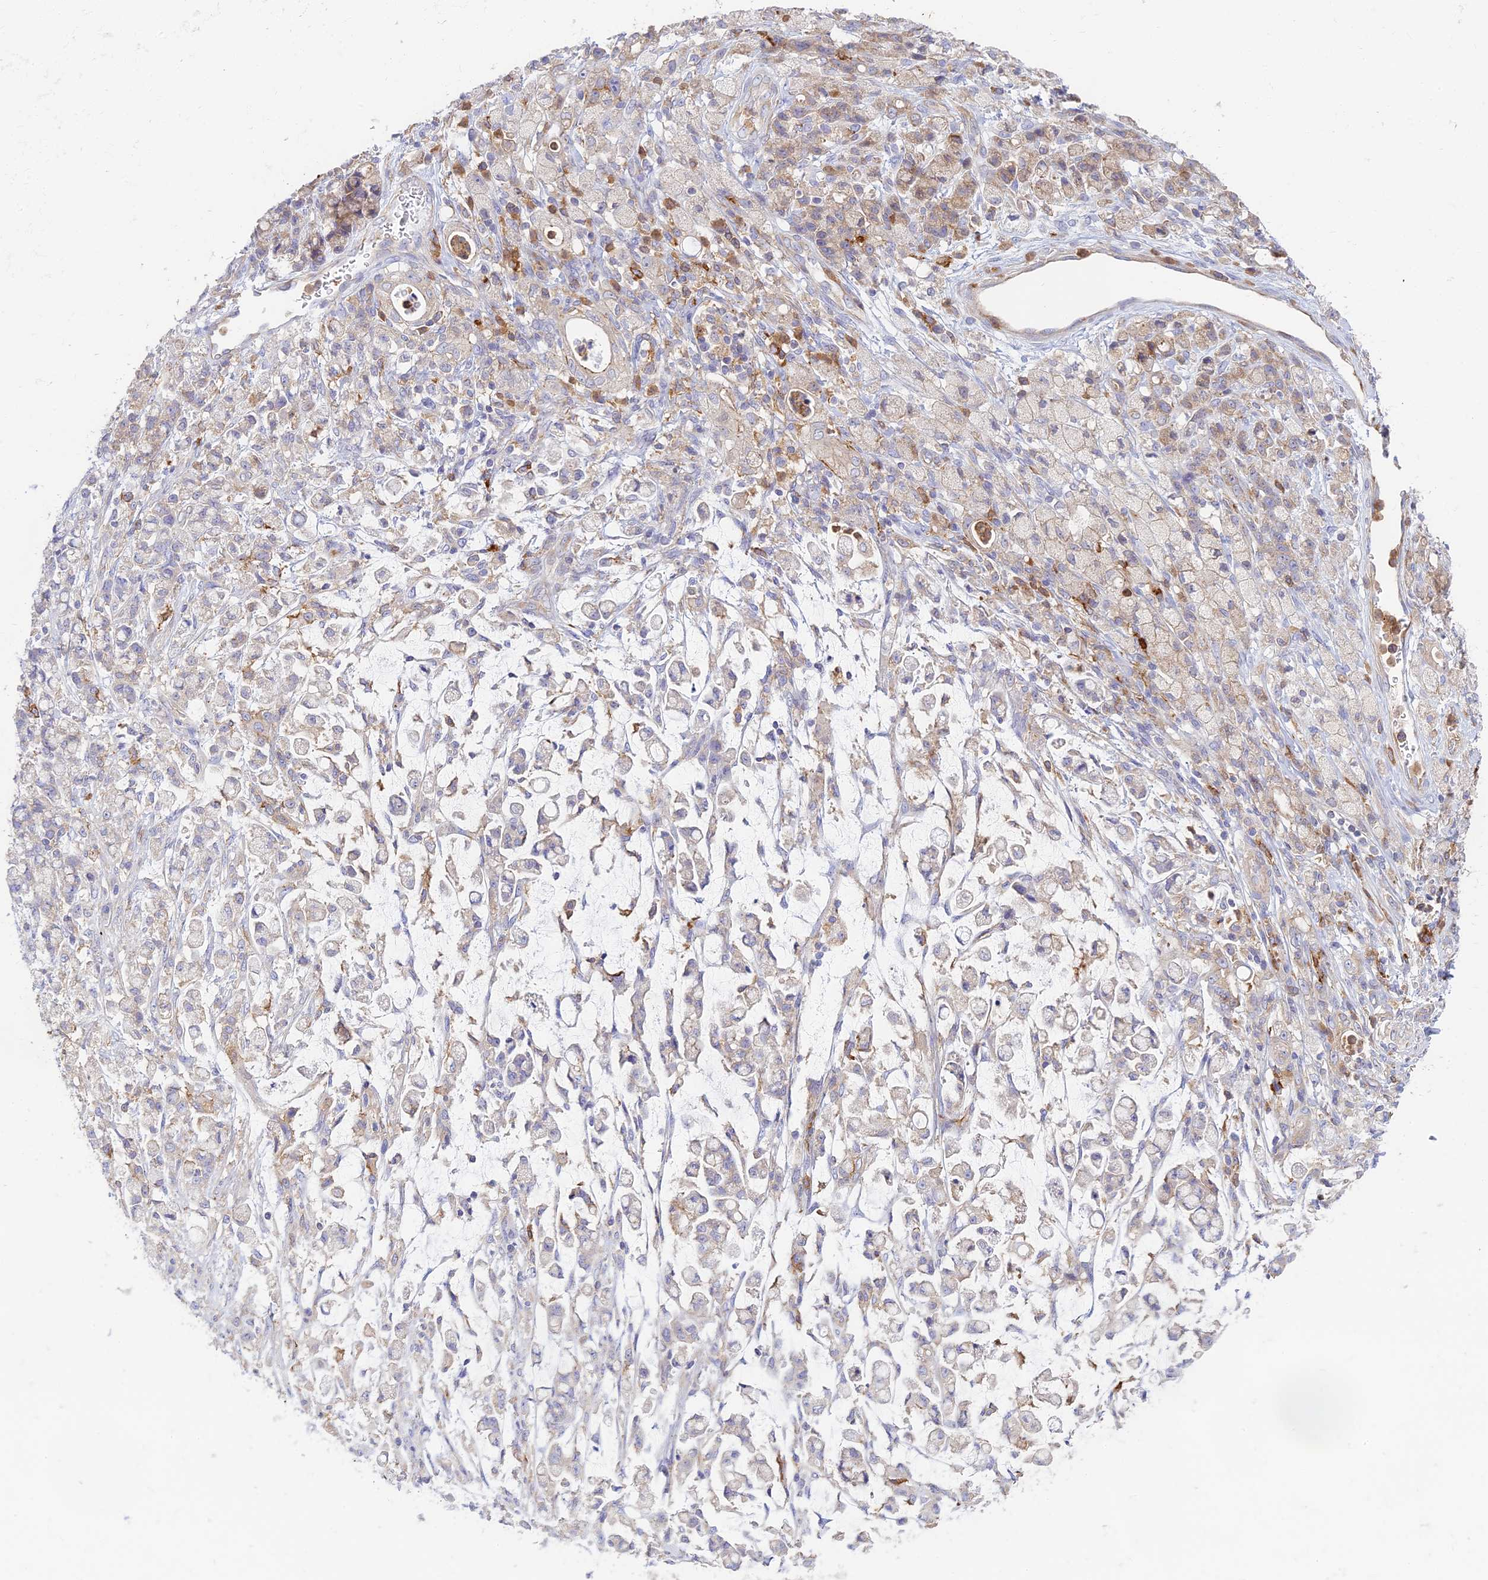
{"staining": {"intensity": "weak", "quantity": "<25%", "location": "cytoplasmic/membranous"}, "tissue": "stomach cancer", "cell_type": "Tumor cells", "image_type": "cancer", "snomed": [{"axis": "morphology", "description": "Adenocarcinoma, NOS"}, {"axis": "topography", "description": "Stomach"}], "caption": "High magnification brightfield microscopy of adenocarcinoma (stomach) stained with DAB (brown) and counterstained with hematoxylin (blue): tumor cells show no significant staining.", "gene": "STRN4", "patient": {"sex": "female", "age": 60}}